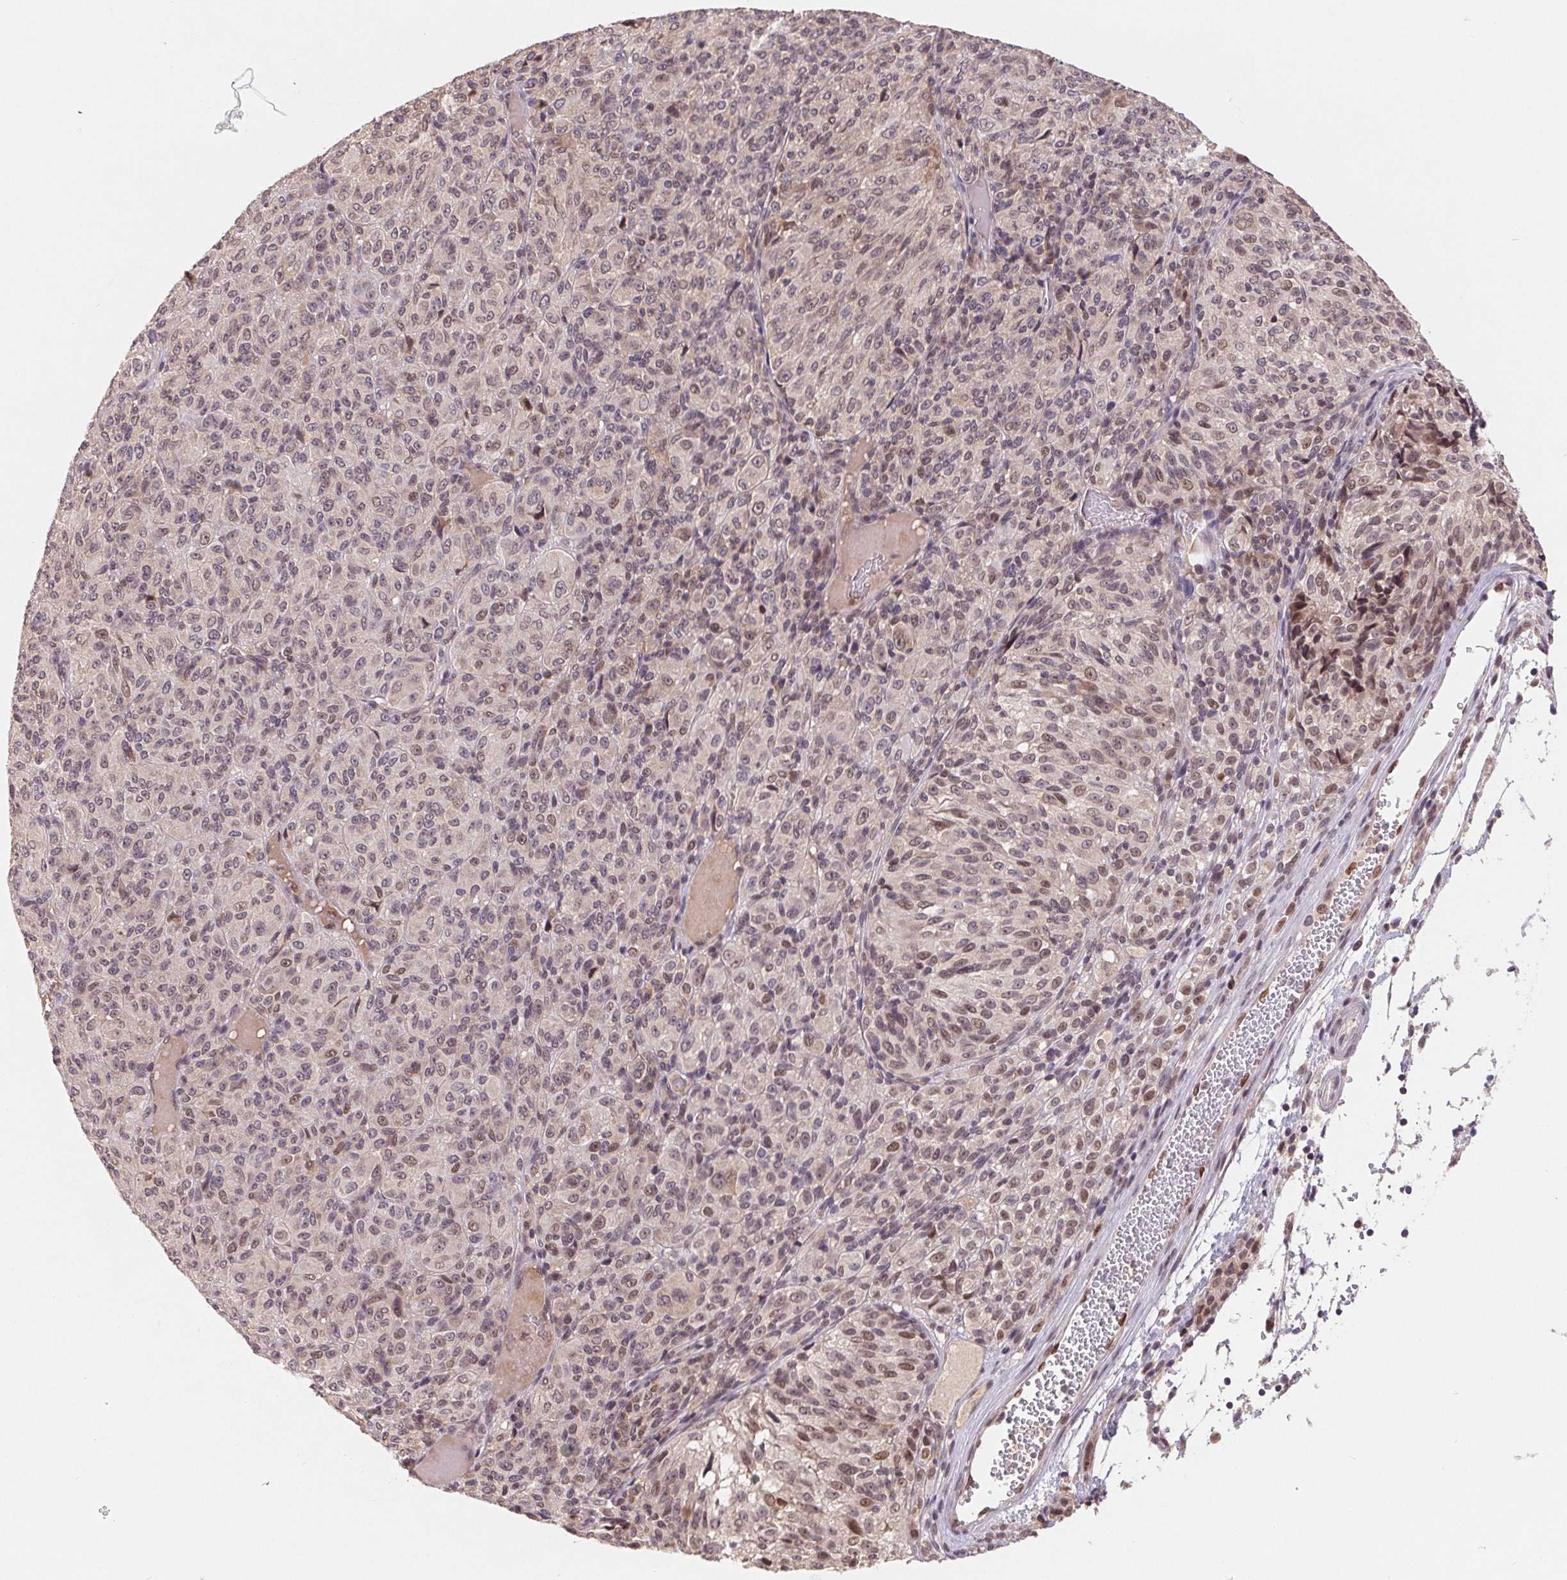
{"staining": {"intensity": "weak", "quantity": "<25%", "location": "nuclear"}, "tissue": "melanoma", "cell_type": "Tumor cells", "image_type": "cancer", "snomed": [{"axis": "morphology", "description": "Malignant melanoma, Metastatic site"}, {"axis": "topography", "description": "Brain"}], "caption": "An image of melanoma stained for a protein shows no brown staining in tumor cells.", "gene": "HMGN3", "patient": {"sex": "female", "age": 56}}